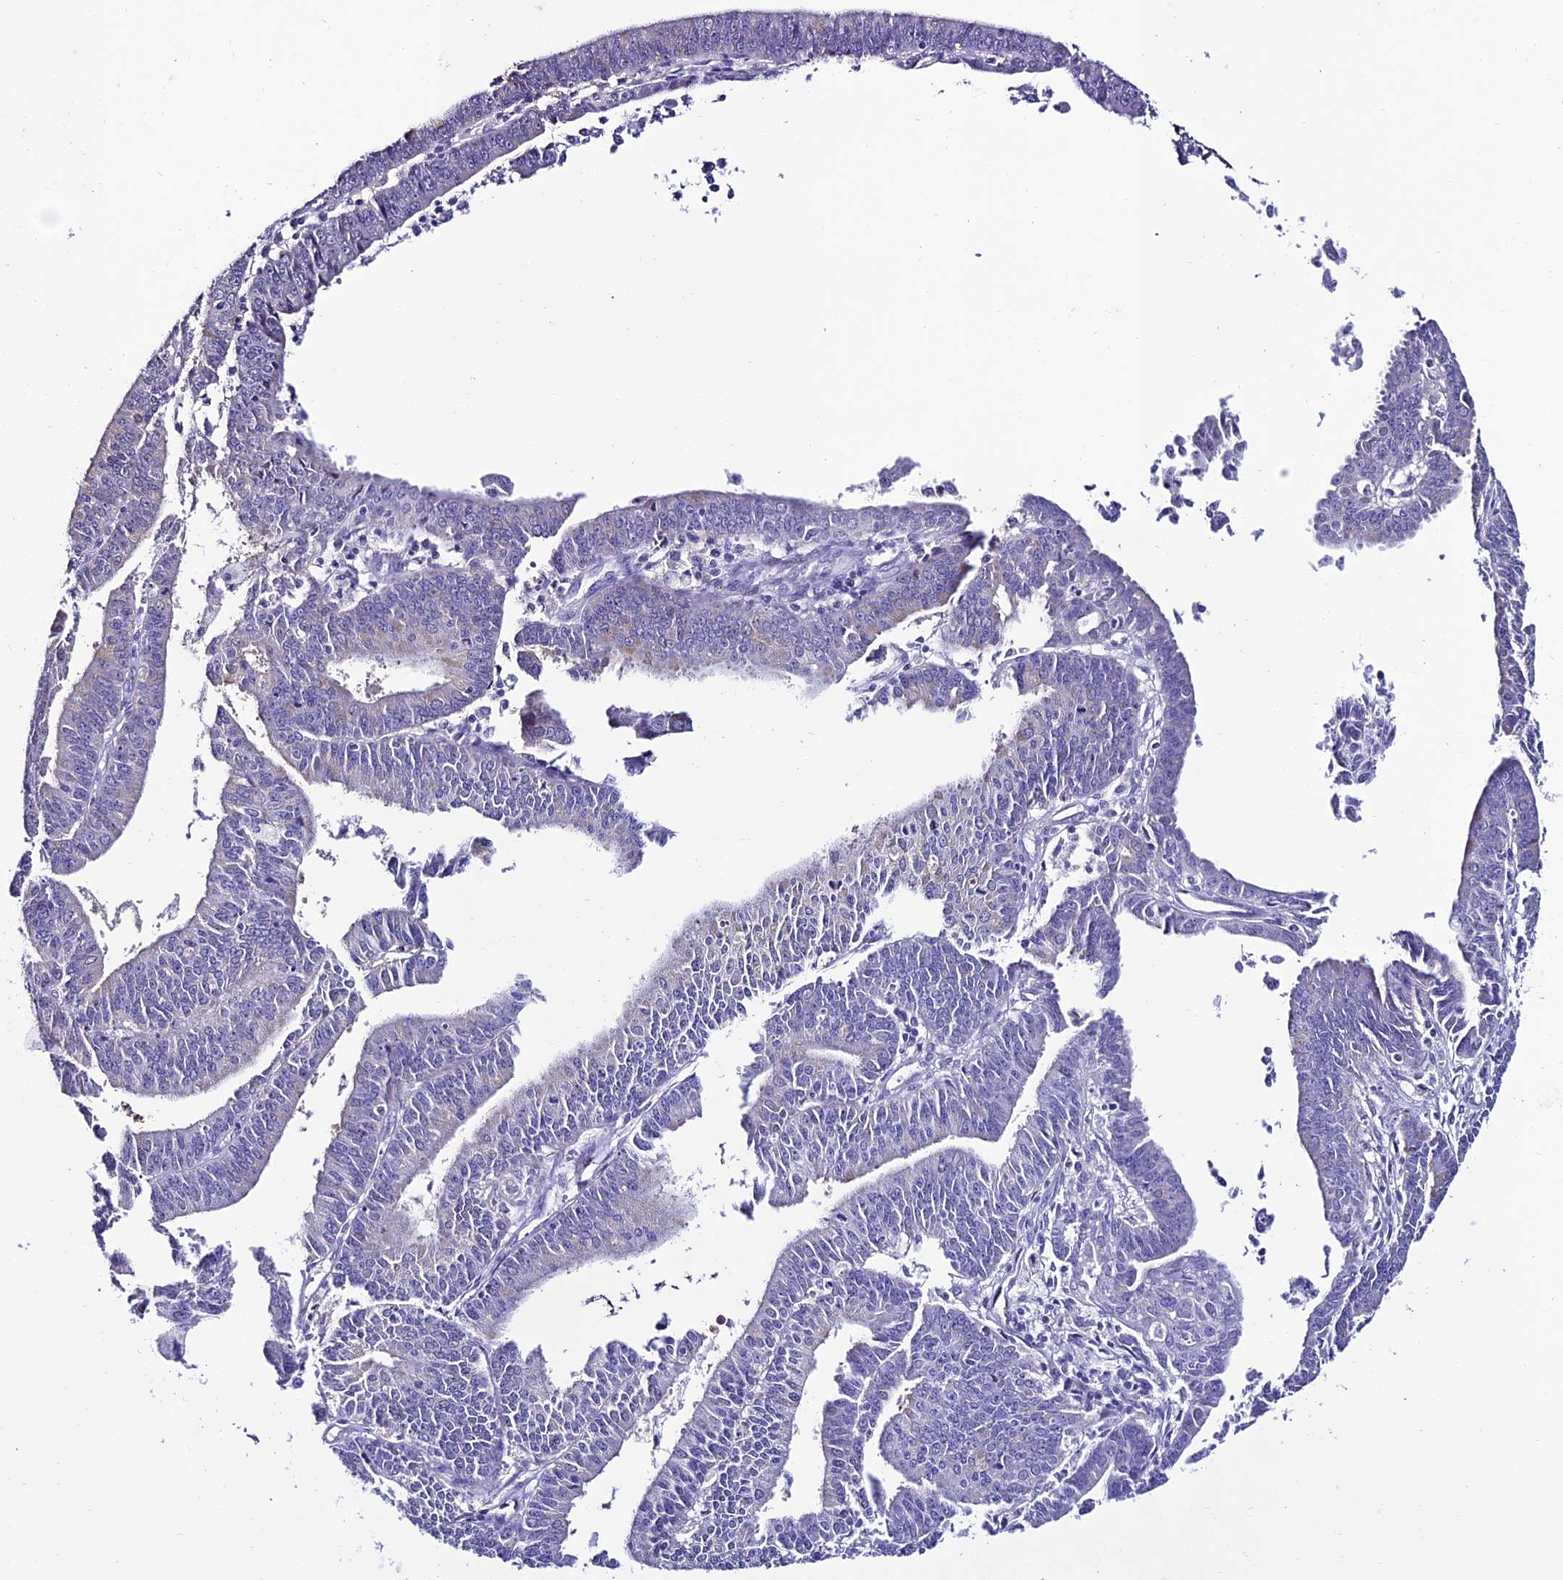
{"staining": {"intensity": "negative", "quantity": "none", "location": "none"}, "tissue": "endometrial cancer", "cell_type": "Tumor cells", "image_type": "cancer", "snomed": [{"axis": "morphology", "description": "Adenocarcinoma, NOS"}, {"axis": "topography", "description": "Endometrium"}], "caption": "Tumor cells show no significant protein expression in endometrial adenocarcinoma.", "gene": "SLC10A1", "patient": {"sex": "female", "age": 73}}